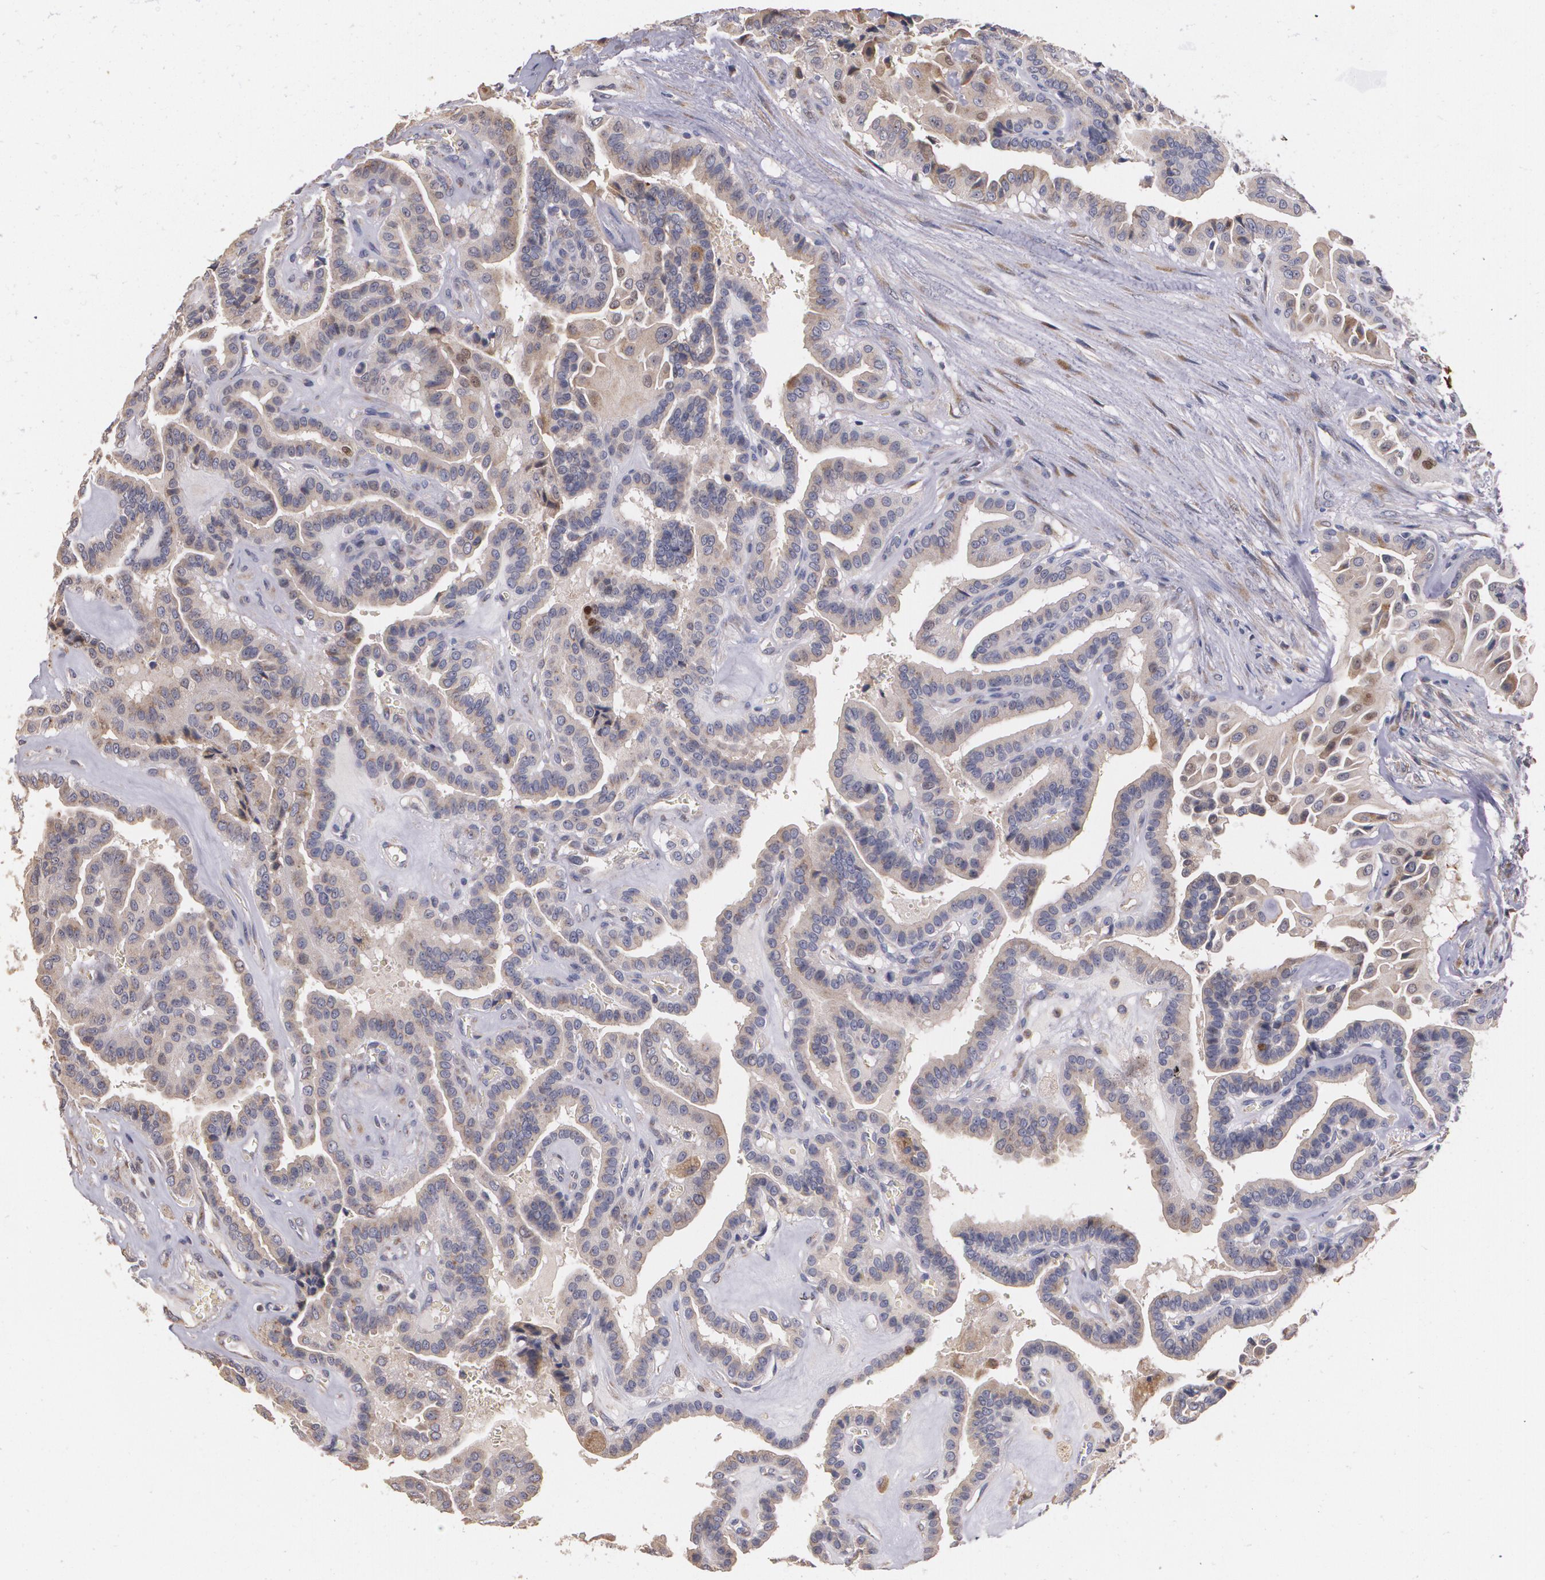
{"staining": {"intensity": "moderate", "quantity": ">75%", "location": "cytoplasmic/membranous"}, "tissue": "thyroid cancer", "cell_type": "Tumor cells", "image_type": "cancer", "snomed": [{"axis": "morphology", "description": "Papillary adenocarcinoma, NOS"}, {"axis": "topography", "description": "Thyroid gland"}], "caption": "Immunohistochemical staining of thyroid papillary adenocarcinoma shows moderate cytoplasmic/membranous protein expression in approximately >75% of tumor cells. Immunohistochemistry stains the protein of interest in brown and the nuclei are stained blue.", "gene": "ATF3", "patient": {"sex": "male", "age": 87}}